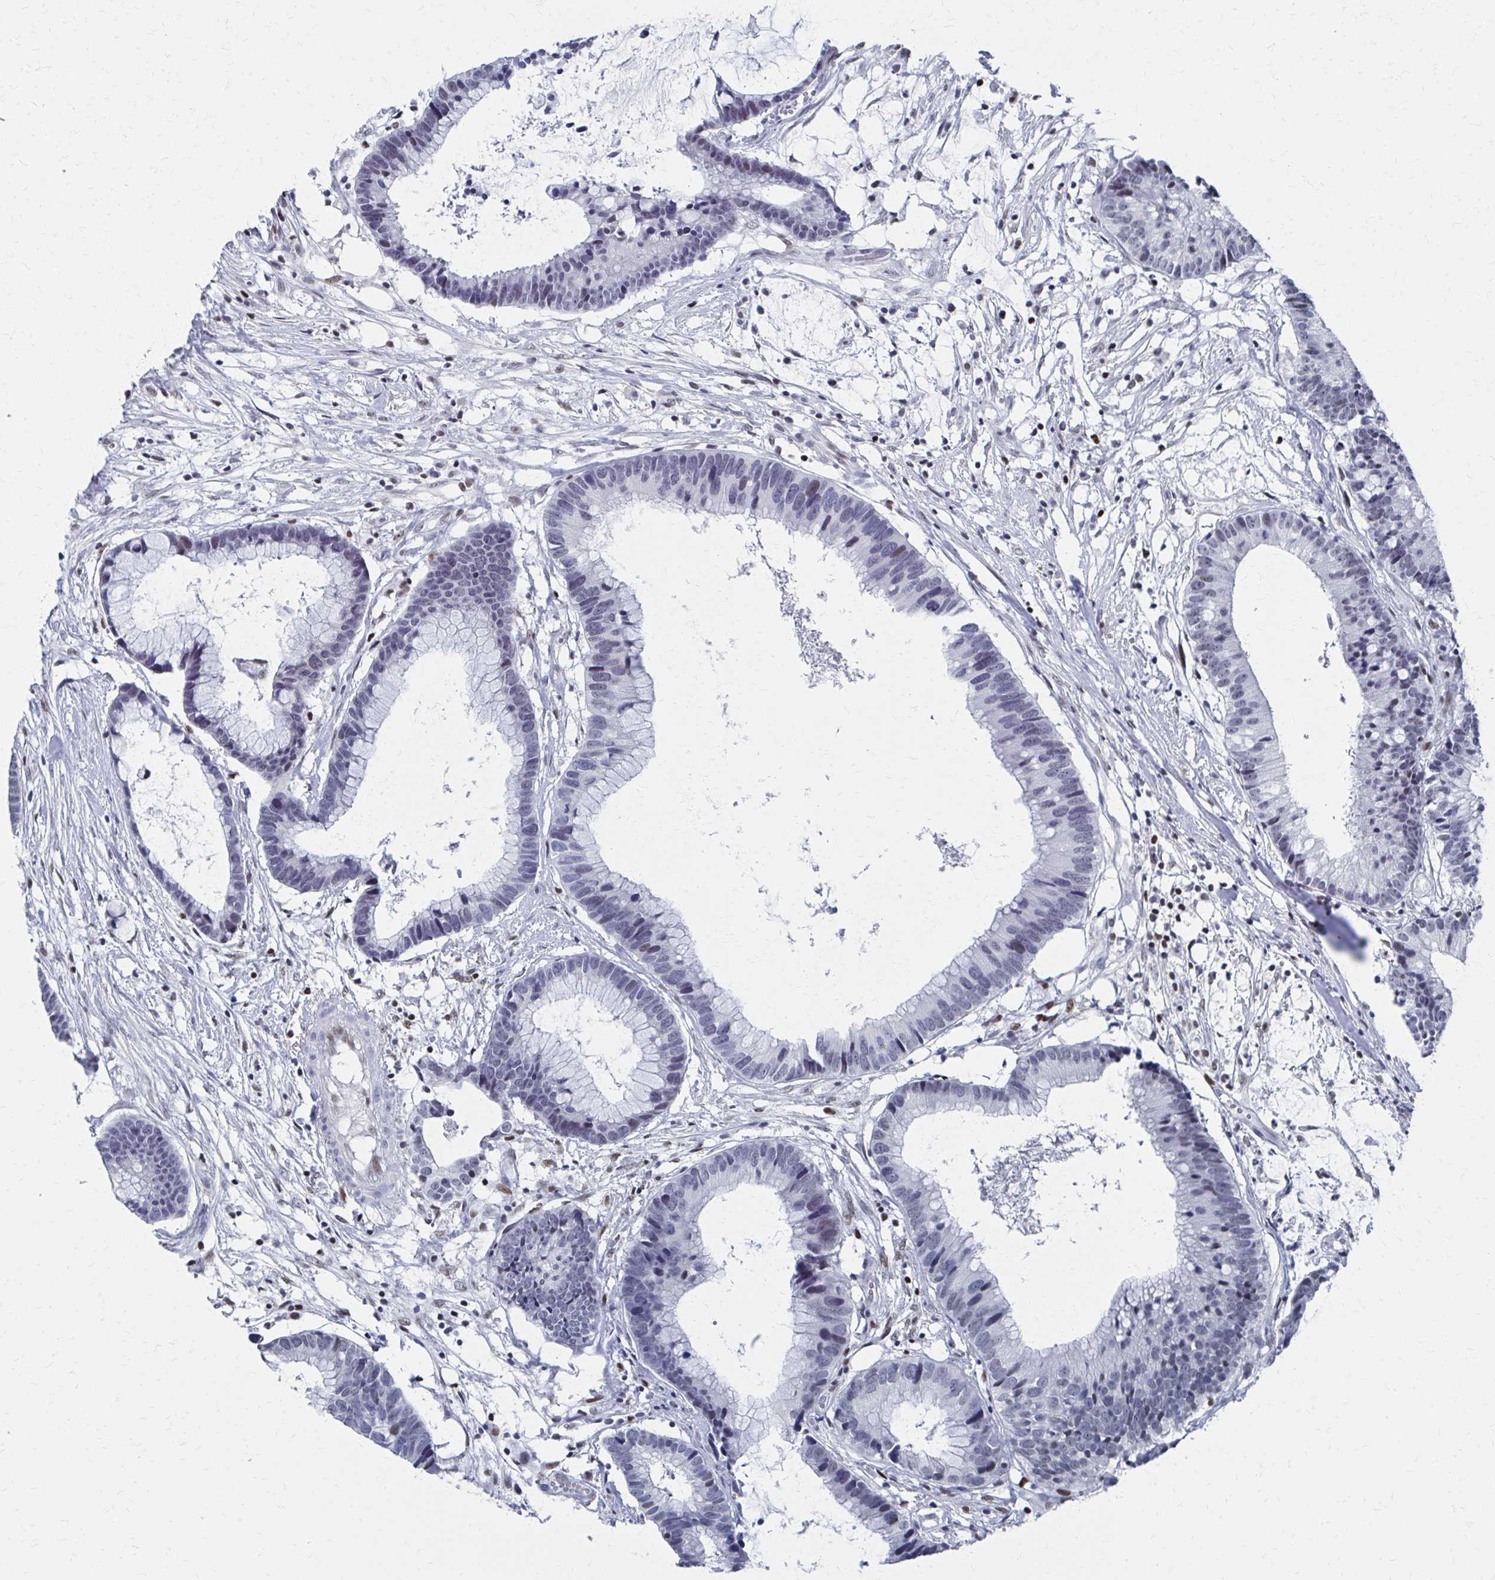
{"staining": {"intensity": "weak", "quantity": "<25%", "location": "nuclear"}, "tissue": "colorectal cancer", "cell_type": "Tumor cells", "image_type": "cancer", "snomed": [{"axis": "morphology", "description": "Adenocarcinoma, NOS"}, {"axis": "topography", "description": "Colon"}], "caption": "IHC histopathology image of colorectal adenocarcinoma stained for a protein (brown), which shows no expression in tumor cells. Nuclei are stained in blue.", "gene": "CDIN1", "patient": {"sex": "female", "age": 78}}